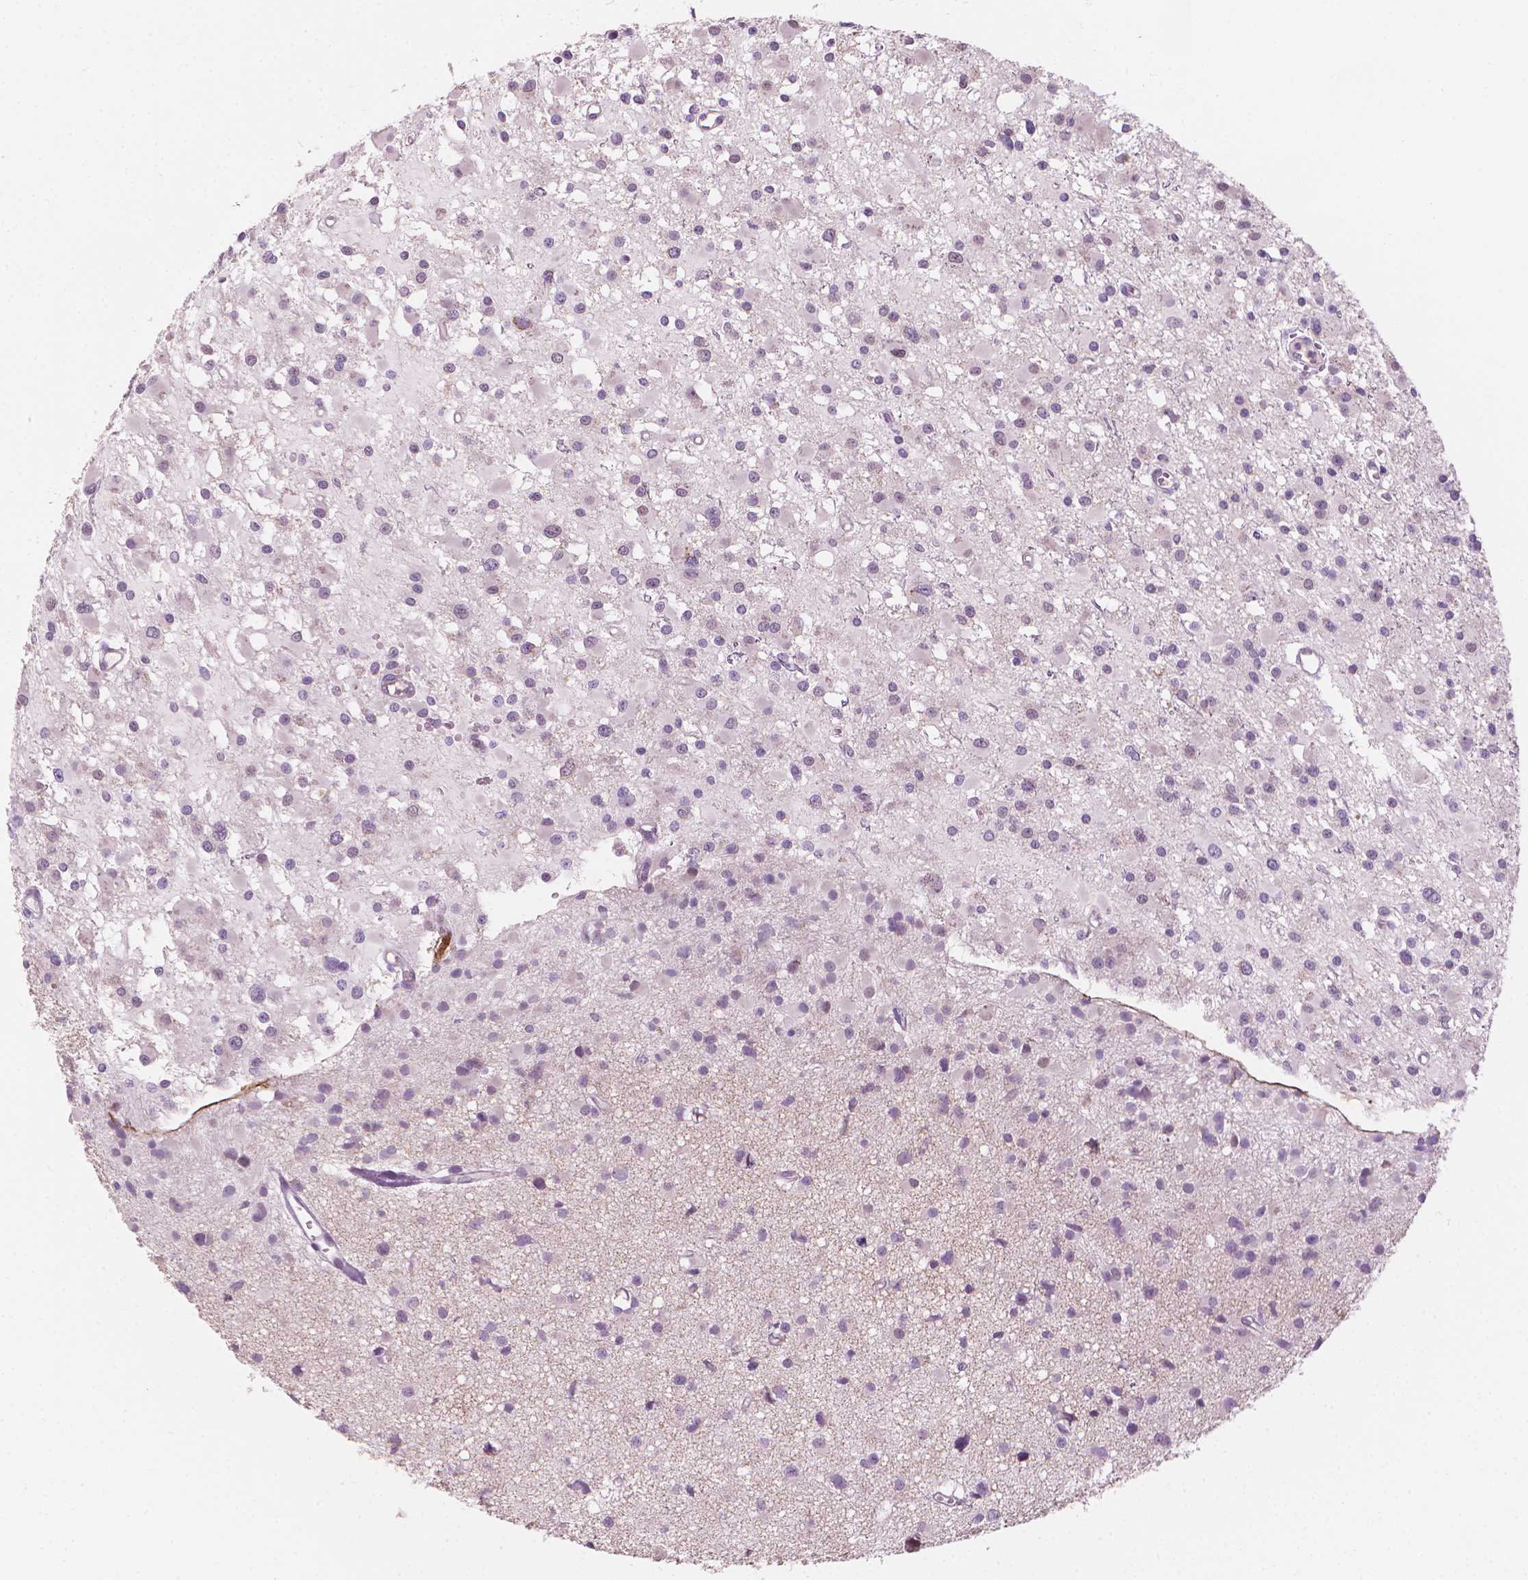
{"staining": {"intensity": "negative", "quantity": "none", "location": "none"}, "tissue": "glioma", "cell_type": "Tumor cells", "image_type": "cancer", "snomed": [{"axis": "morphology", "description": "Glioma, malignant, High grade"}, {"axis": "topography", "description": "Brain"}], "caption": "An immunohistochemistry histopathology image of glioma is shown. There is no staining in tumor cells of glioma. The staining is performed using DAB brown chromogen with nuclei counter-stained in using hematoxylin.", "gene": "CFAP126", "patient": {"sex": "male", "age": 54}}